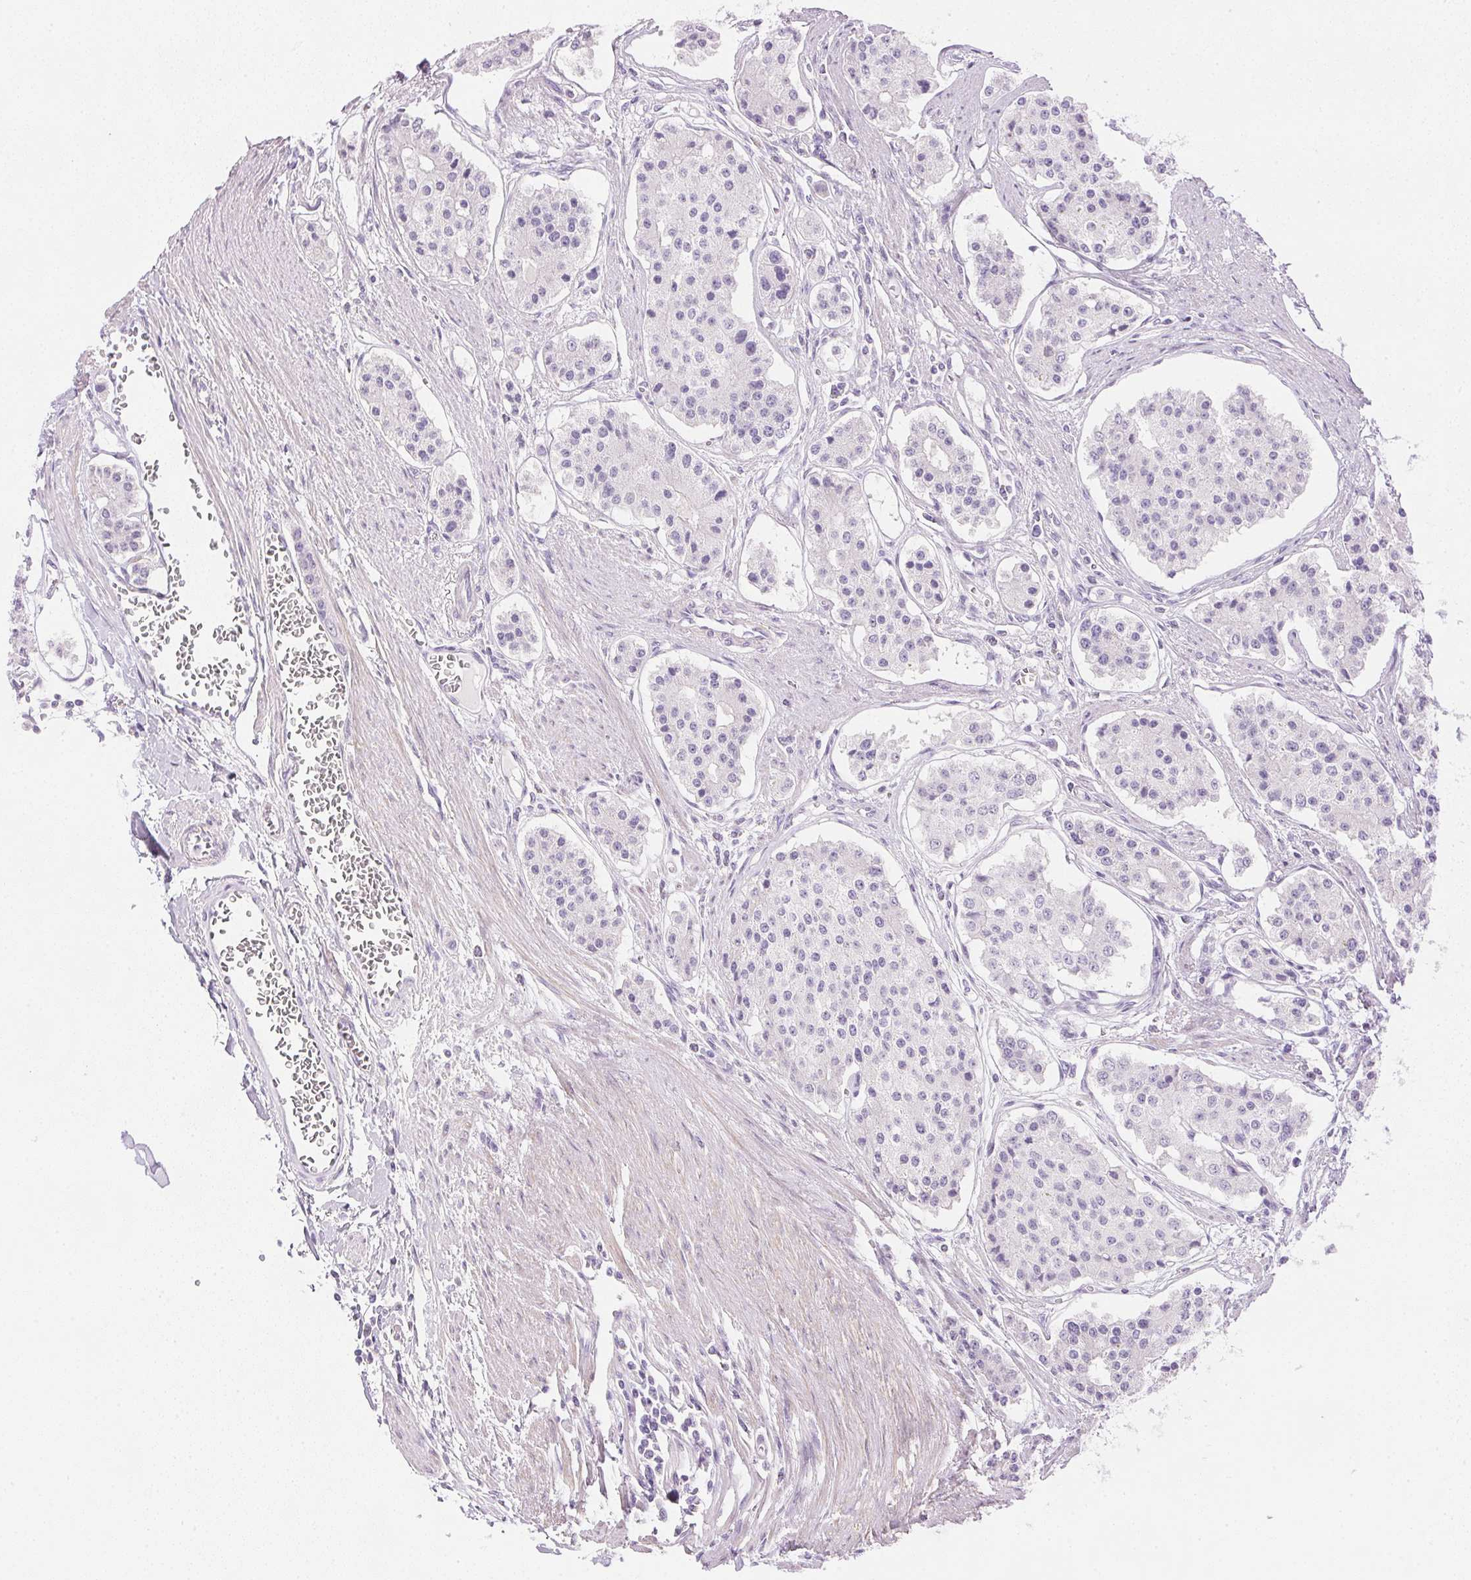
{"staining": {"intensity": "negative", "quantity": "none", "location": "none"}, "tissue": "carcinoid", "cell_type": "Tumor cells", "image_type": "cancer", "snomed": [{"axis": "morphology", "description": "Carcinoid, malignant, NOS"}, {"axis": "topography", "description": "Small intestine"}], "caption": "High magnification brightfield microscopy of carcinoid stained with DAB (brown) and counterstained with hematoxylin (blue): tumor cells show no significant expression.", "gene": "CTRL", "patient": {"sex": "female", "age": 65}}